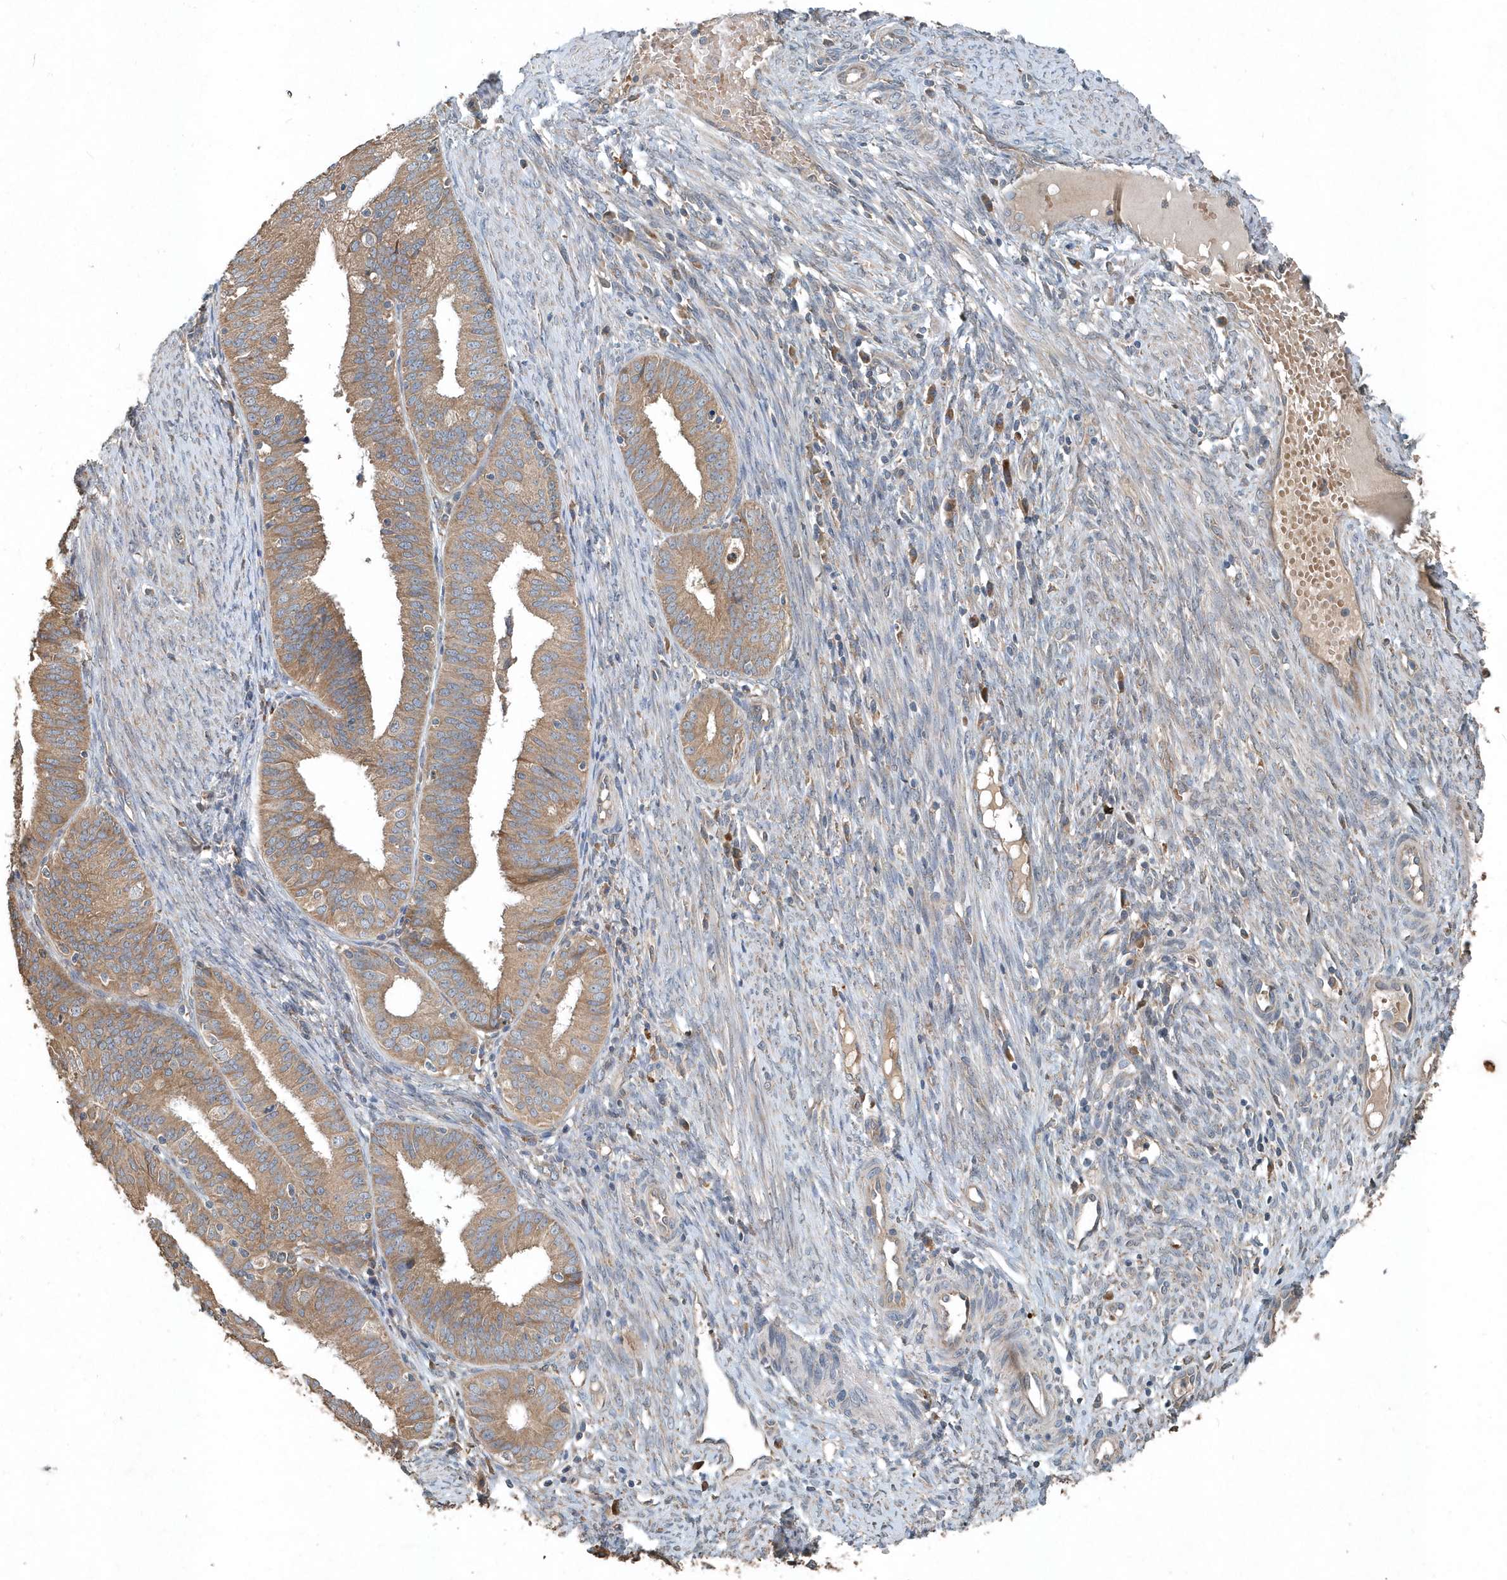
{"staining": {"intensity": "moderate", "quantity": ">75%", "location": "cytoplasmic/membranous"}, "tissue": "endometrial cancer", "cell_type": "Tumor cells", "image_type": "cancer", "snomed": [{"axis": "morphology", "description": "Adenocarcinoma, NOS"}, {"axis": "topography", "description": "Endometrium"}], "caption": "Approximately >75% of tumor cells in human endometrial cancer (adenocarcinoma) reveal moderate cytoplasmic/membranous protein positivity as visualized by brown immunohistochemical staining.", "gene": "SCFD2", "patient": {"sex": "female", "age": 51}}